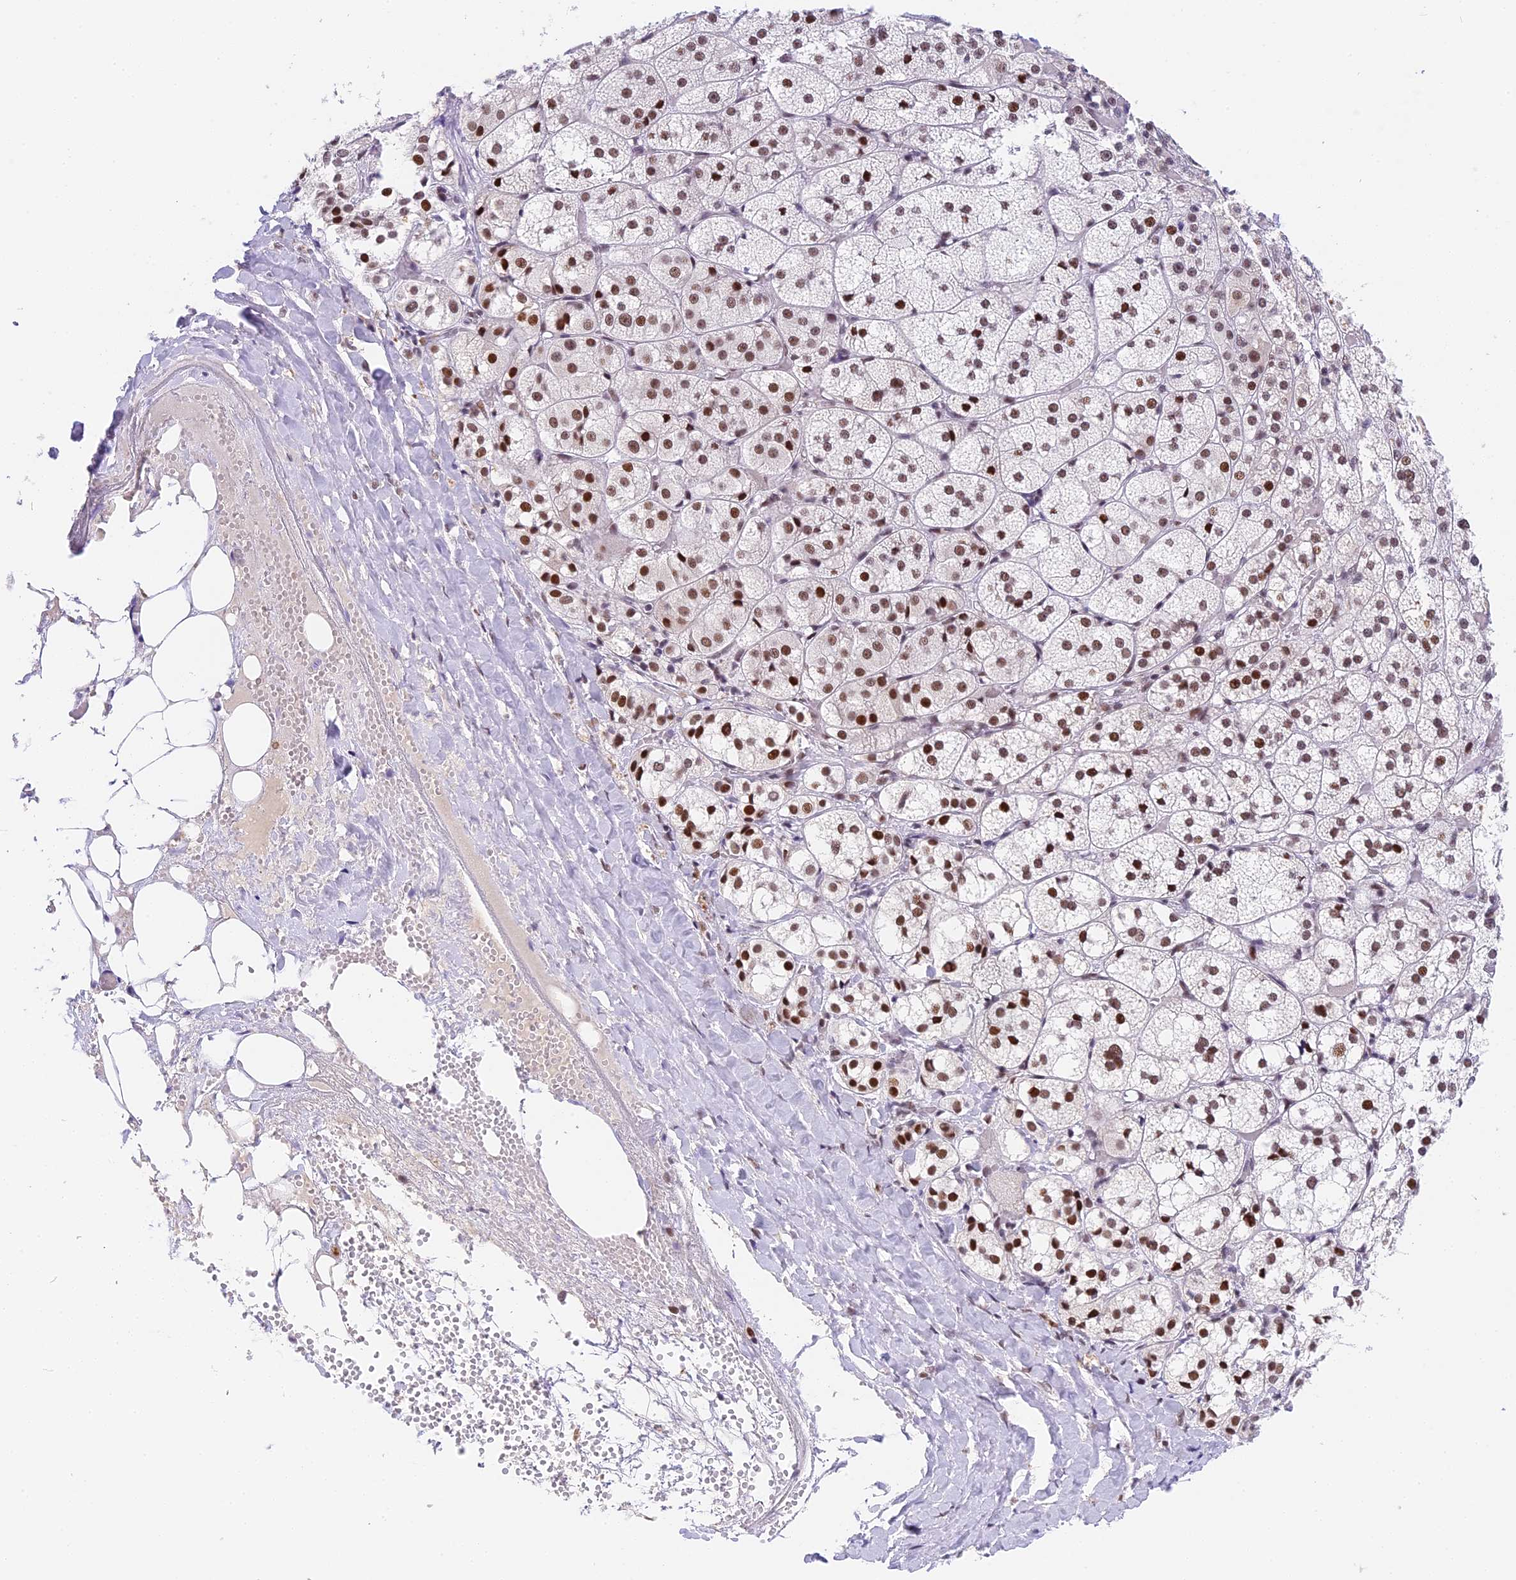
{"staining": {"intensity": "strong", "quantity": ">75%", "location": "nuclear"}, "tissue": "adrenal gland", "cell_type": "Glandular cells", "image_type": "normal", "snomed": [{"axis": "morphology", "description": "Normal tissue, NOS"}, {"axis": "topography", "description": "Adrenal gland"}], "caption": "An image of adrenal gland stained for a protein demonstrates strong nuclear brown staining in glandular cells. The staining was performed using DAB (3,3'-diaminobenzidine), with brown indicating positive protein expression. Nuclei are stained blue with hematoxylin.", "gene": "SBNO1", "patient": {"sex": "female", "age": 61}}